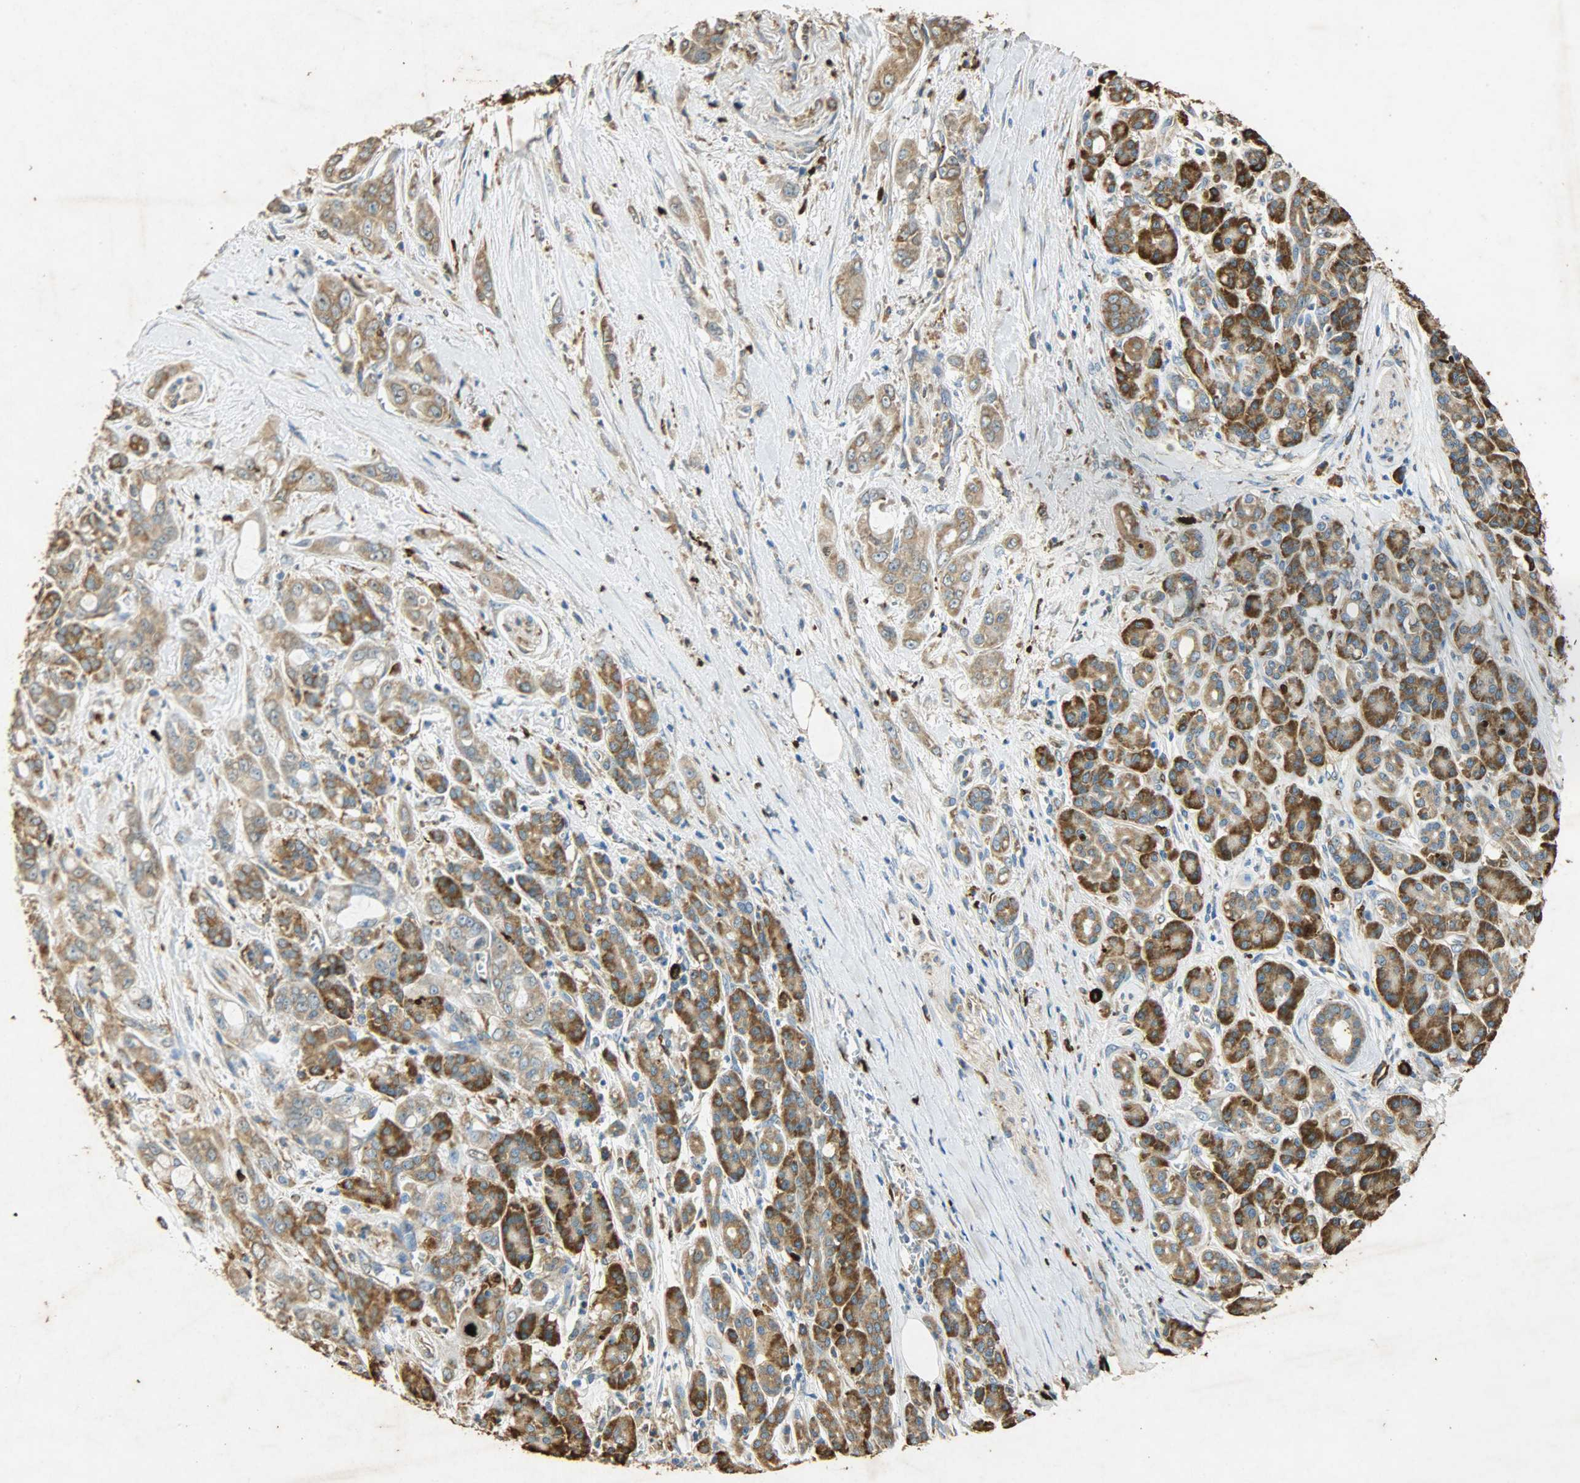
{"staining": {"intensity": "moderate", "quantity": ">75%", "location": "cytoplasmic/membranous"}, "tissue": "pancreatic cancer", "cell_type": "Tumor cells", "image_type": "cancer", "snomed": [{"axis": "morphology", "description": "Adenocarcinoma, NOS"}, {"axis": "topography", "description": "Pancreas"}], "caption": "Pancreatic cancer (adenocarcinoma) stained with DAB immunohistochemistry (IHC) displays medium levels of moderate cytoplasmic/membranous positivity in about >75% of tumor cells.", "gene": "HSPA5", "patient": {"sex": "male", "age": 59}}